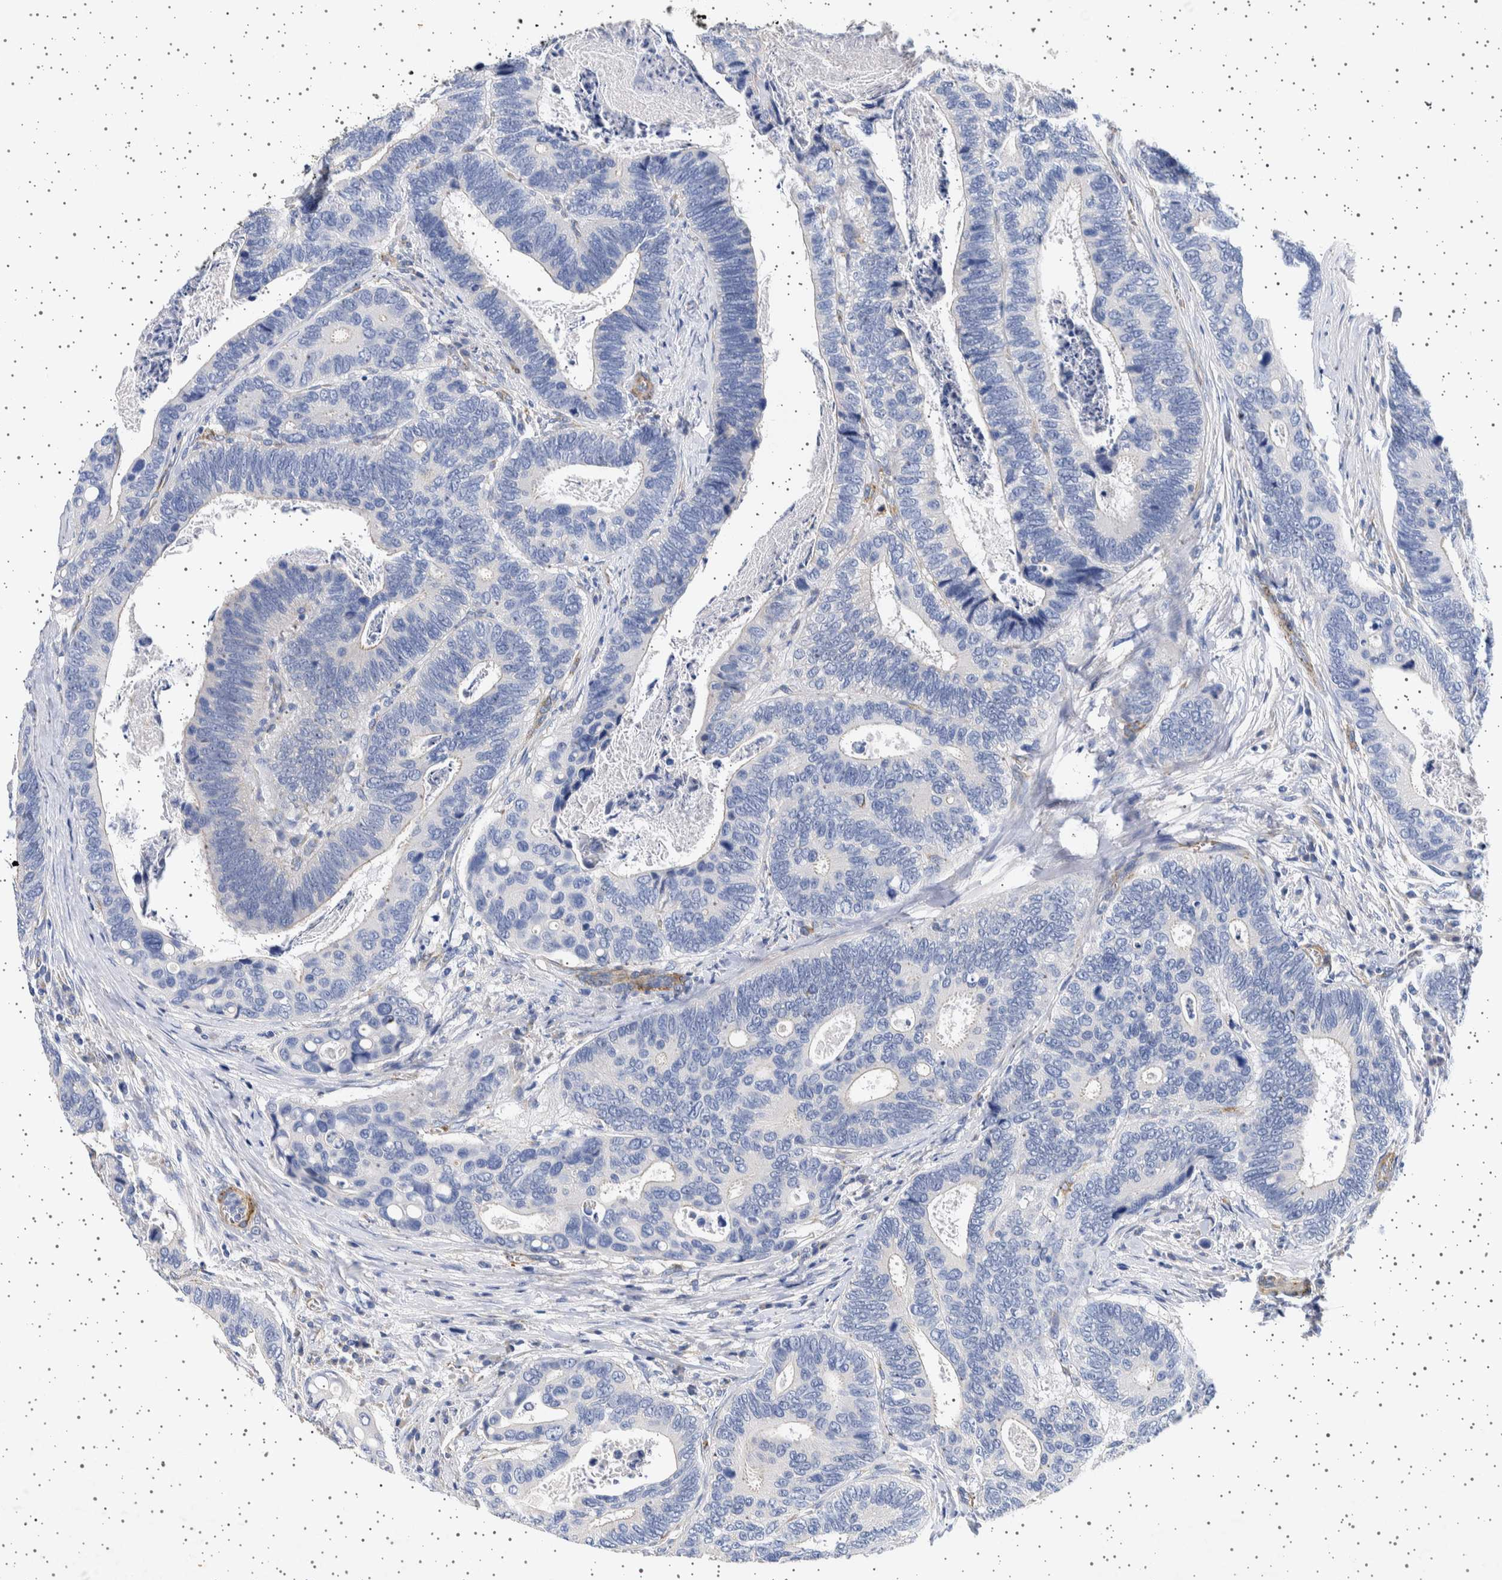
{"staining": {"intensity": "negative", "quantity": "none", "location": "none"}, "tissue": "colorectal cancer", "cell_type": "Tumor cells", "image_type": "cancer", "snomed": [{"axis": "morphology", "description": "Inflammation, NOS"}, {"axis": "morphology", "description": "Adenocarcinoma, NOS"}, {"axis": "topography", "description": "Colon"}], "caption": "Immunohistochemistry histopathology image of neoplastic tissue: colorectal adenocarcinoma stained with DAB displays no significant protein expression in tumor cells.", "gene": "SEPTIN4", "patient": {"sex": "male", "age": 72}}